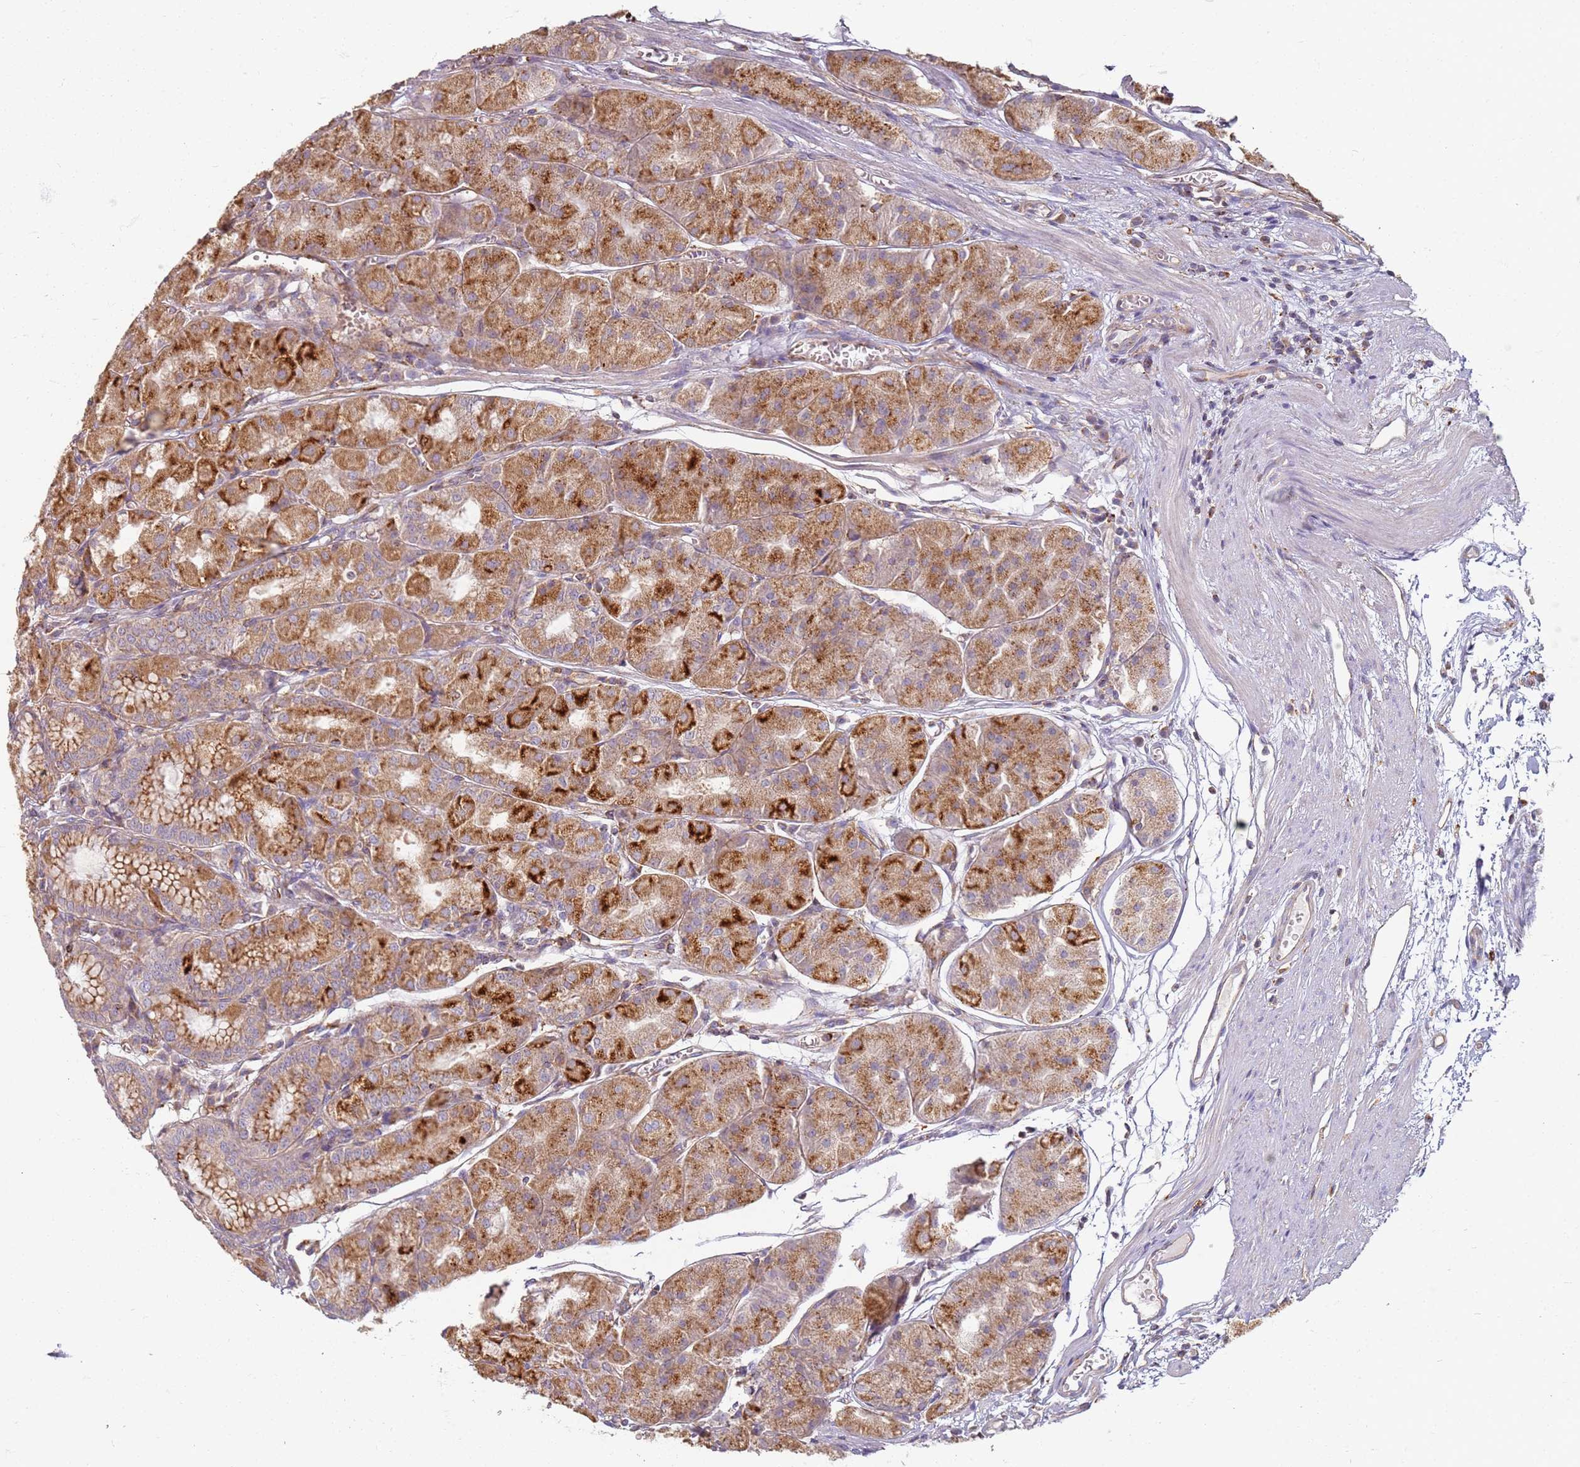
{"staining": {"intensity": "moderate", "quantity": ">75%", "location": "cytoplasmic/membranous"}, "tissue": "stomach", "cell_type": "Glandular cells", "image_type": "normal", "snomed": [{"axis": "morphology", "description": "Normal tissue, NOS"}, {"axis": "topography", "description": "Stomach"}], "caption": "Glandular cells display moderate cytoplasmic/membranous positivity in approximately >75% of cells in benign stomach.", "gene": "PROKR2", "patient": {"sex": "male", "age": 55}}